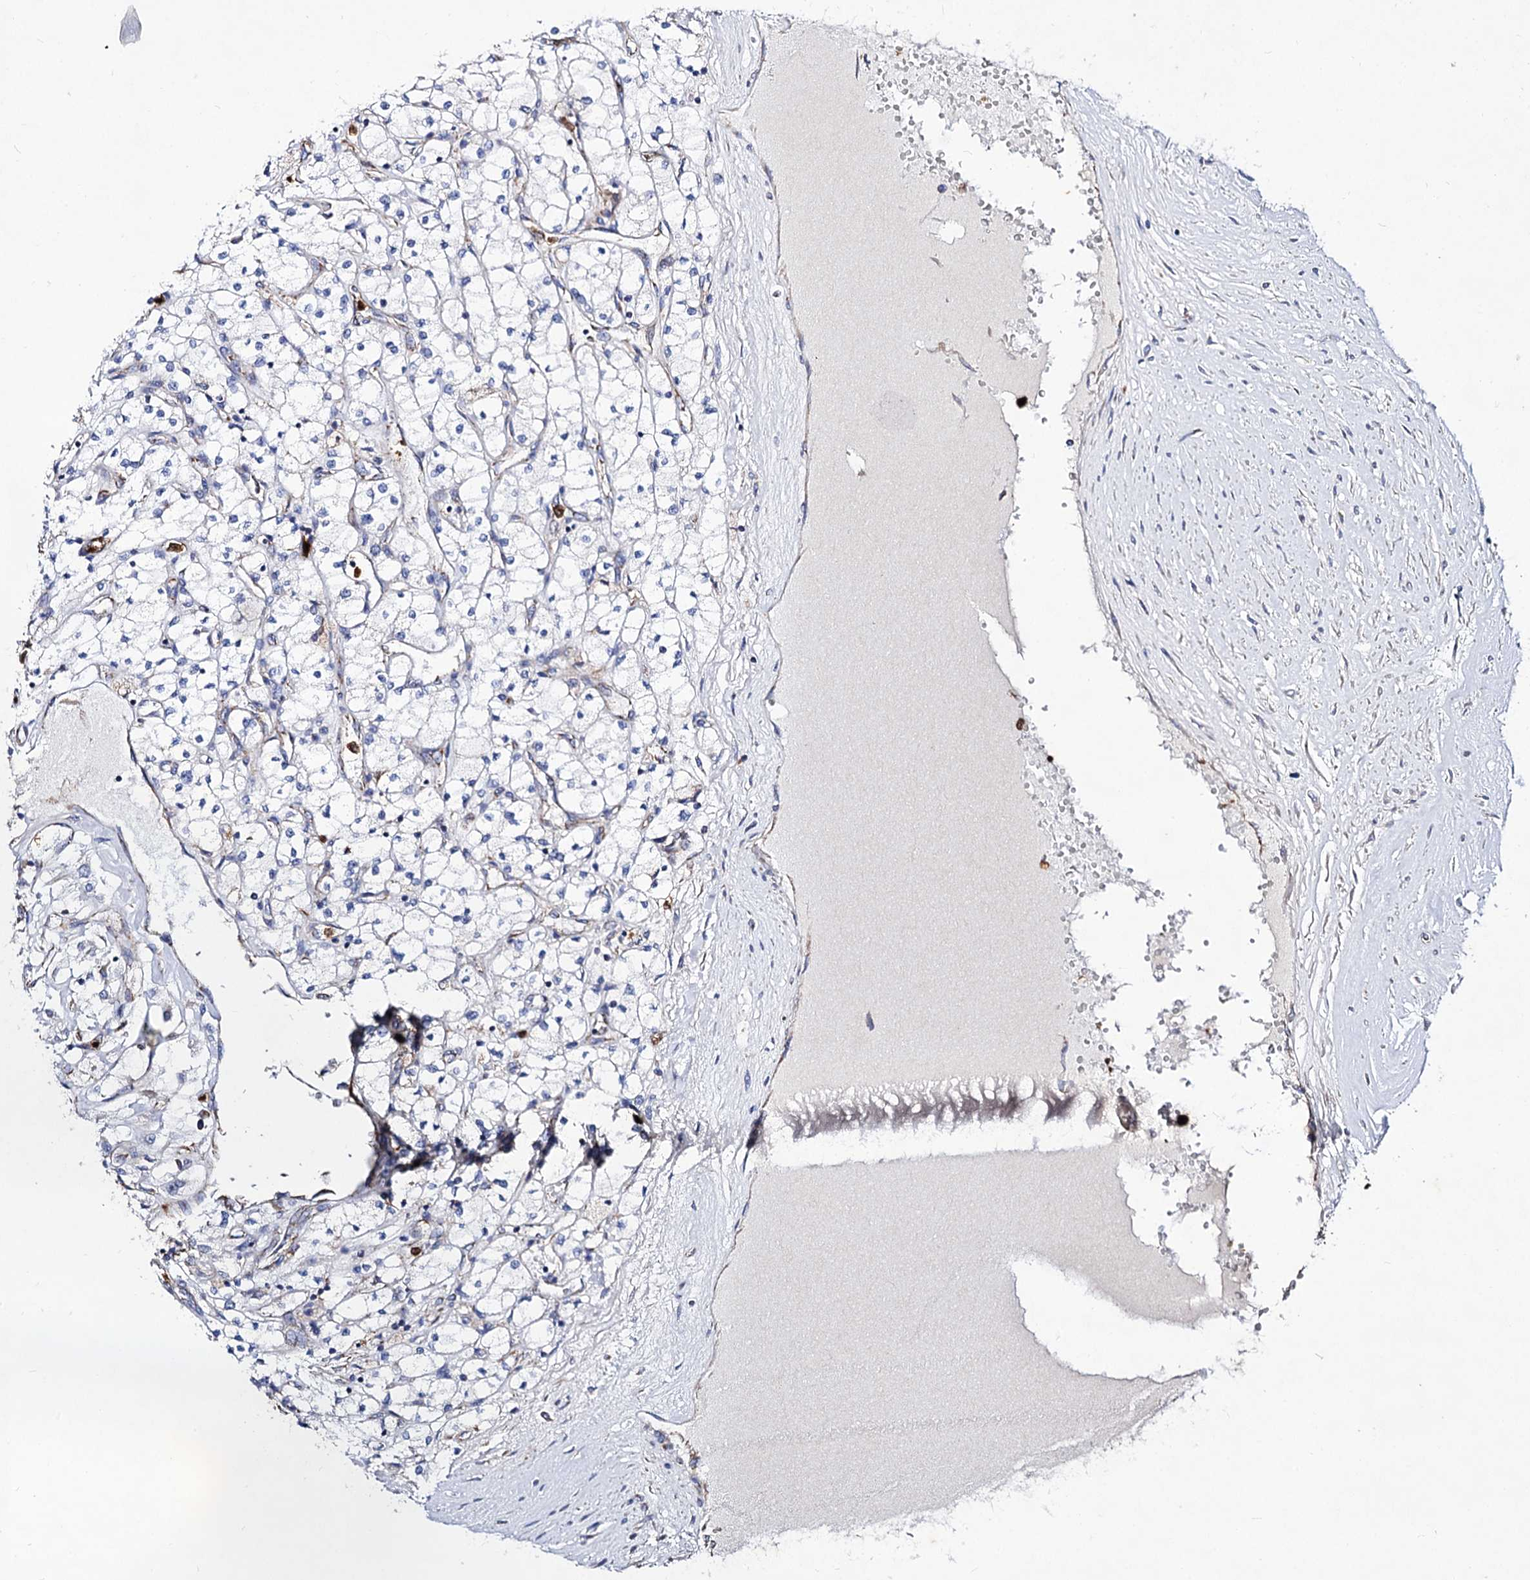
{"staining": {"intensity": "weak", "quantity": "<25%", "location": "cytoplasmic/membranous"}, "tissue": "renal cancer", "cell_type": "Tumor cells", "image_type": "cancer", "snomed": [{"axis": "morphology", "description": "Adenocarcinoma, NOS"}, {"axis": "topography", "description": "Kidney"}], "caption": "The IHC histopathology image has no significant staining in tumor cells of adenocarcinoma (renal) tissue. (DAB (3,3'-diaminobenzidine) IHC visualized using brightfield microscopy, high magnification).", "gene": "ACAD9", "patient": {"sex": "male", "age": 80}}